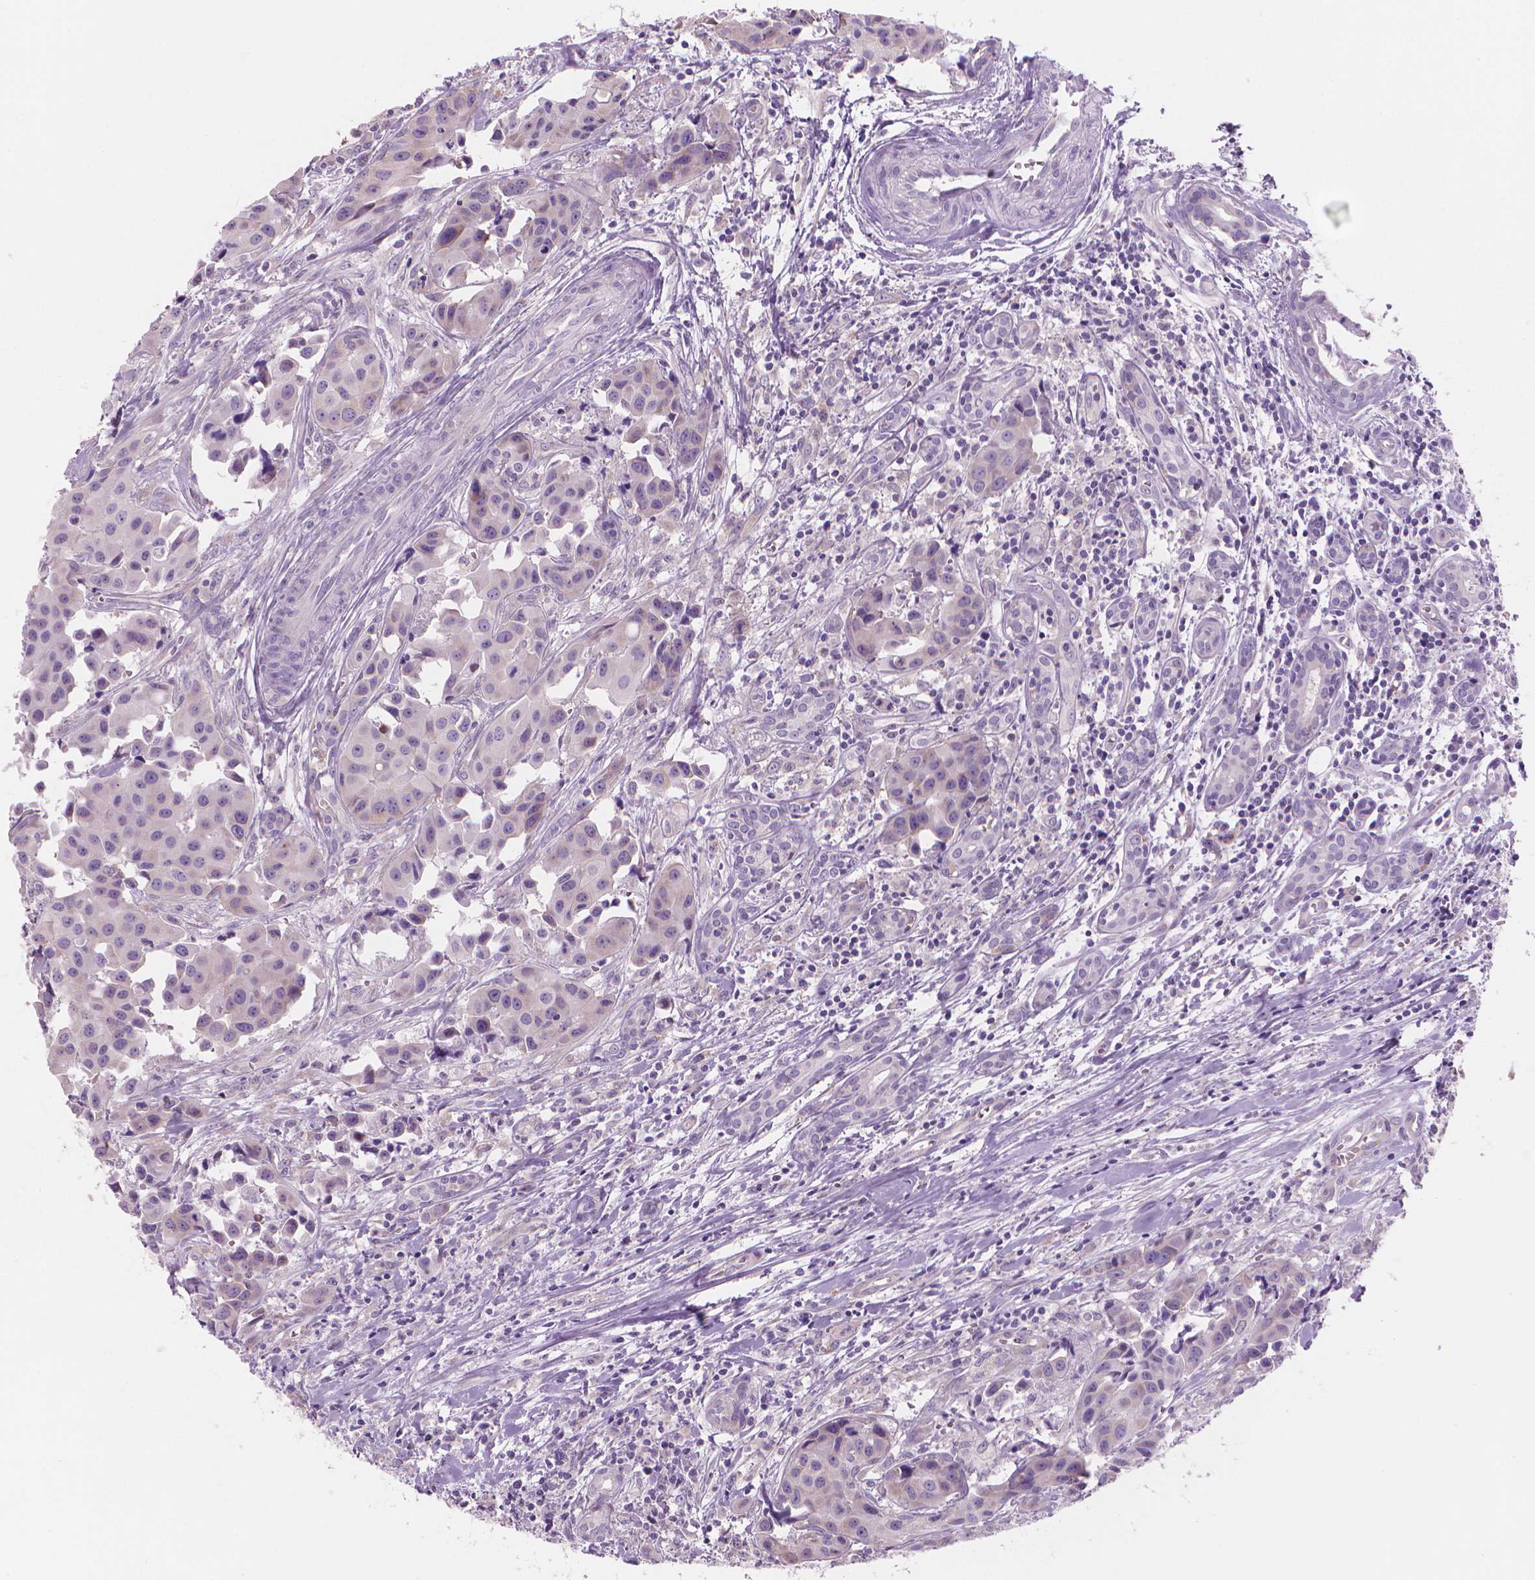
{"staining": {"intensity": "negative", "quantity": "none", "location": "none"}, "tissue": "head and neck cancer", "cell_type": "Tumor cells", "image_type": "cancer", "snomed": [{"axis": "morphology", "description": "Adenocarcinoma, NOS"}, {"axis": "topography", "description": "Head-Neck"}], "caption": "Immunohistochemical staining of head and neck cancer (adenocarcinoma) demonstrates no significant expression in tumor cells.", "gene": "ENSG00000187186", "patient": {"sex": "male", "age": 76}}